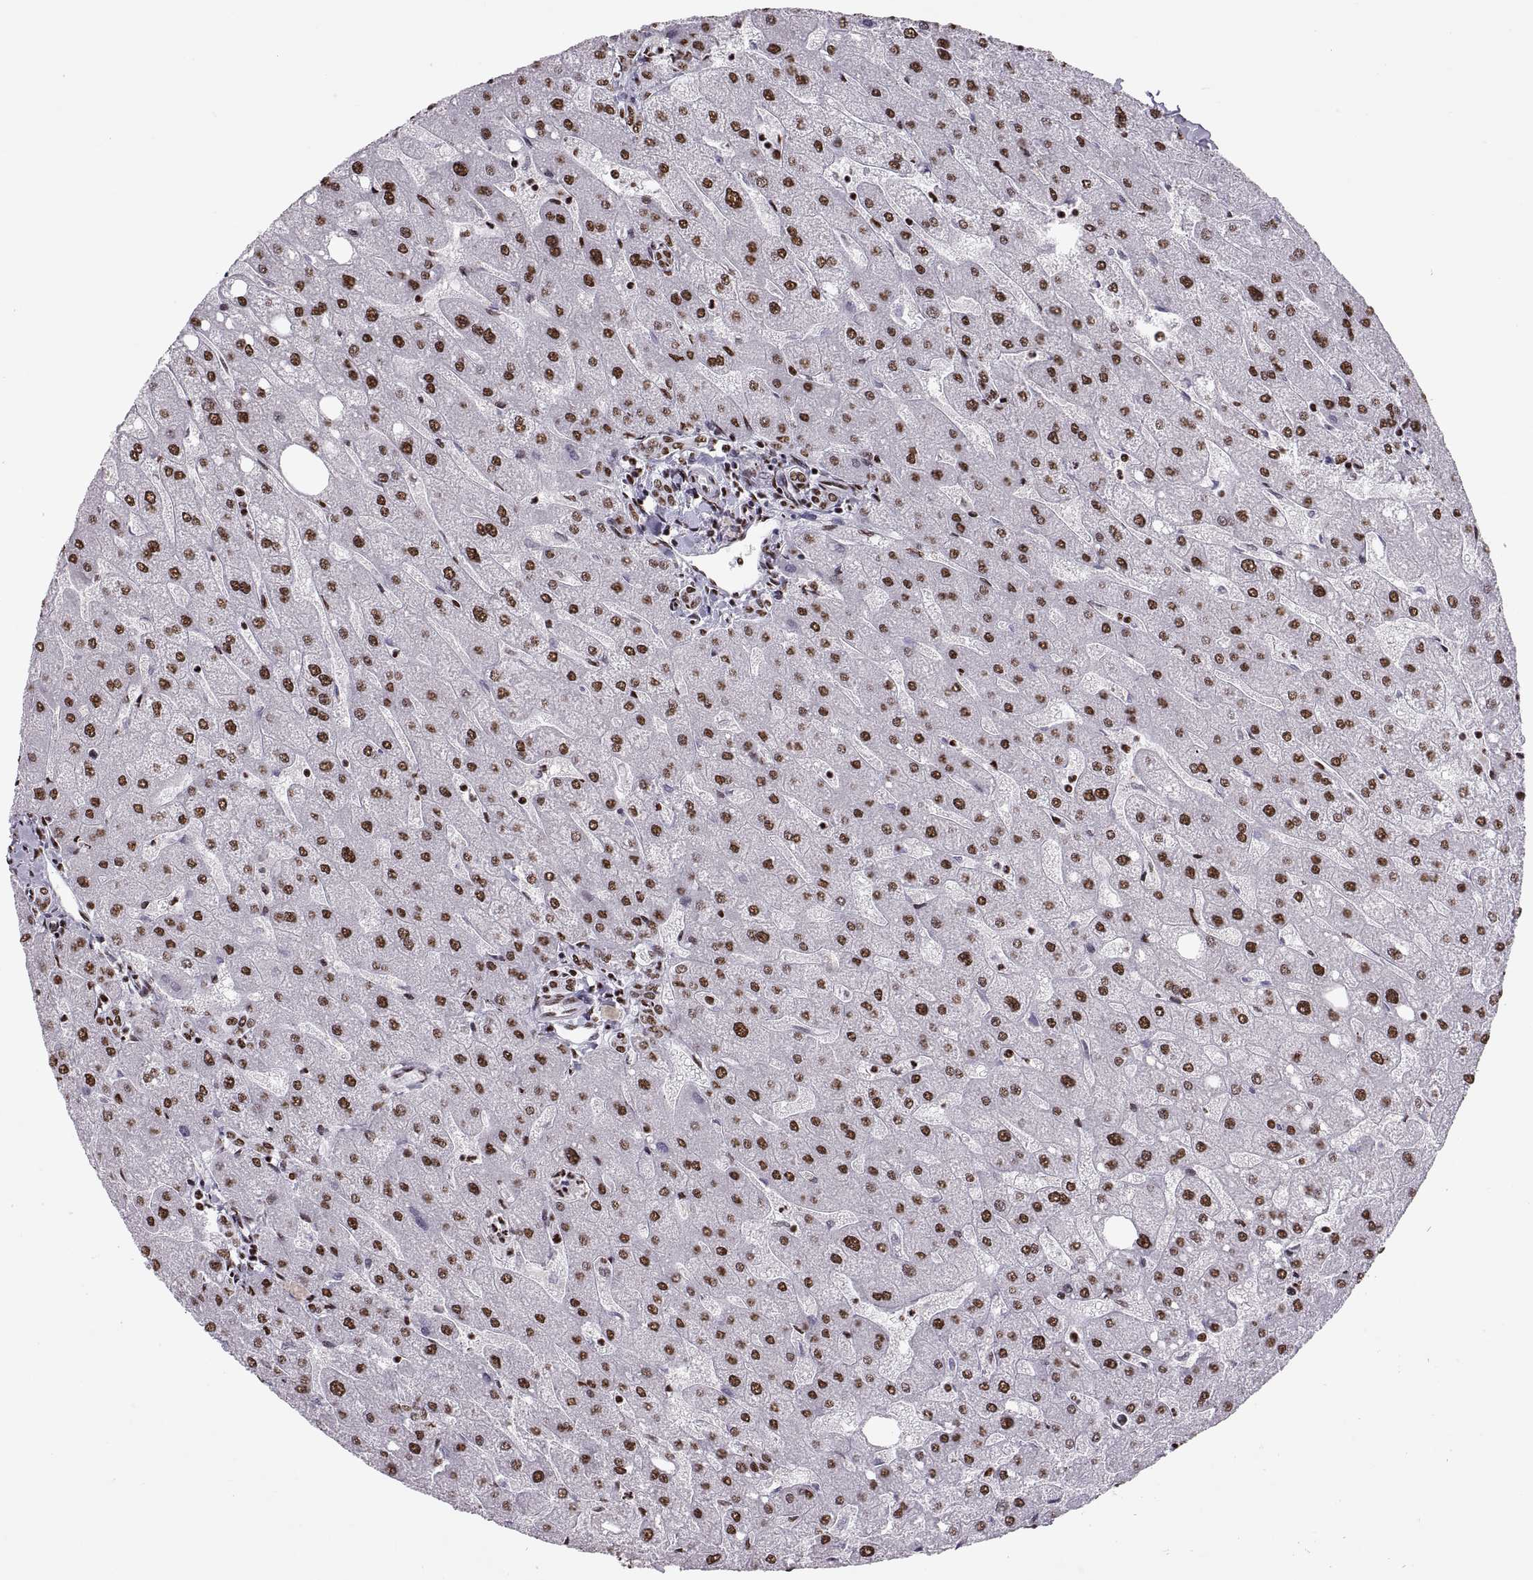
{"staining": {"intensity": "strong", "quantity": ">75%", "location": "nuclear"}, "tissue": "liver", "cell_type": "Cholangiocytes", "image_type": "normal", "snomed": [{"axis": "morphology", "description": "Normal tissue, NOS"}, {"axis": "topography", "description": "Liver"}], "caption": "Immunohistochemical staining of normal liver displays high levels of strong nuclear positivity in about >75% of cholangiocytes.", "gene": "SNAI1", "patient": {"sex": "male", "age": 67}}